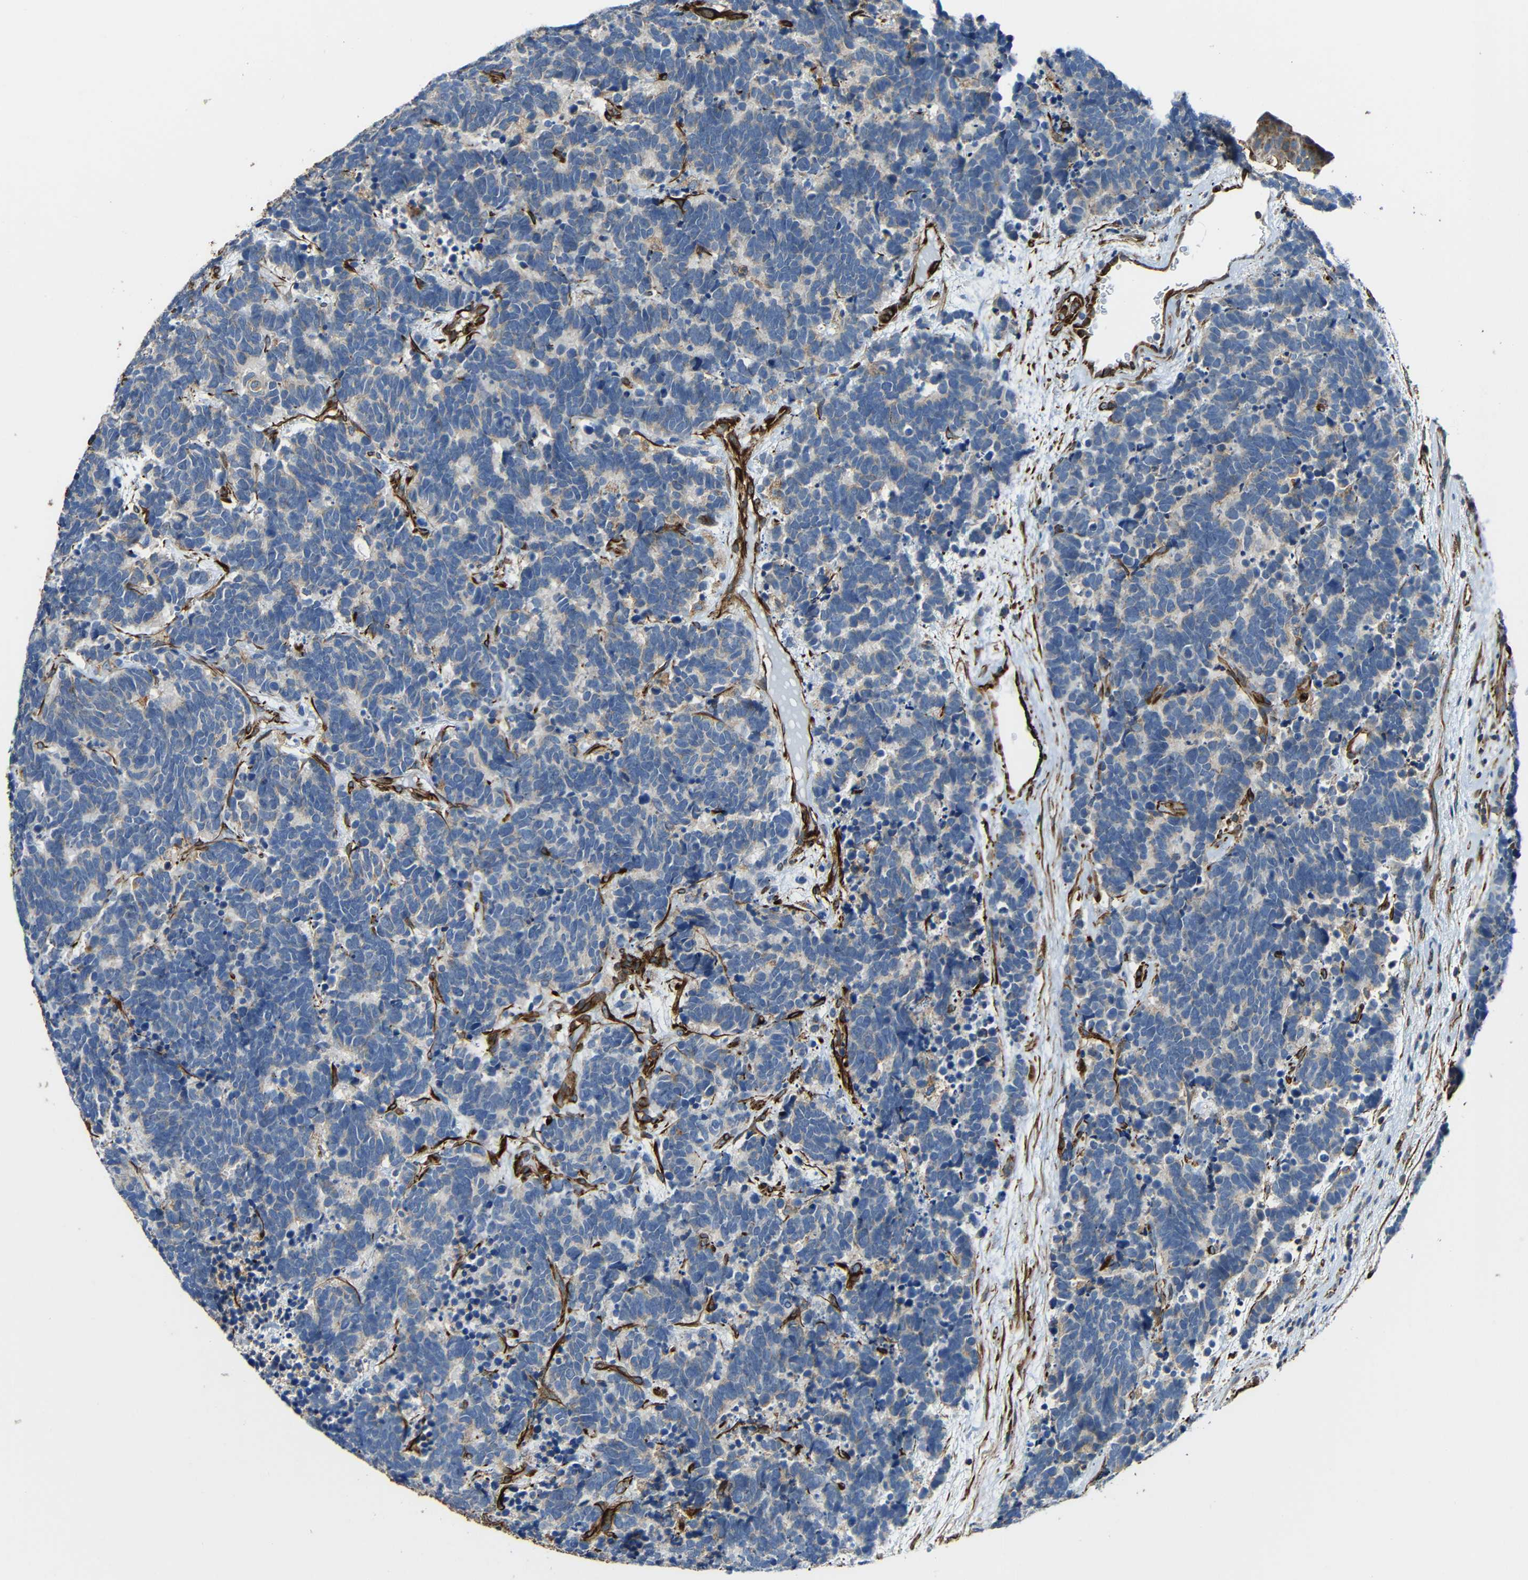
{"staining": {"intensity": "weak", "quantity": "25%-75%", "location": "cytoplasmic/membranous"}, "tissue": "carcinoid", "cell_type": "Tumor cells", "image_type": "cancer", "snomed": [{"axis": "morphology", "description": "Carcinoma, NOS"}, {"axis": "morphology", "description": "Carcinoid, malignant, NOS"}, {"axis": "topography", "description": "Urinary bladder"}], "caption": "Carcinoma stained for a protein reveals weak cytoplasmic/membranous positivity in tumor cells.", "gene": "IGSF10", "patient": {"sex": "male", "age": 57}}